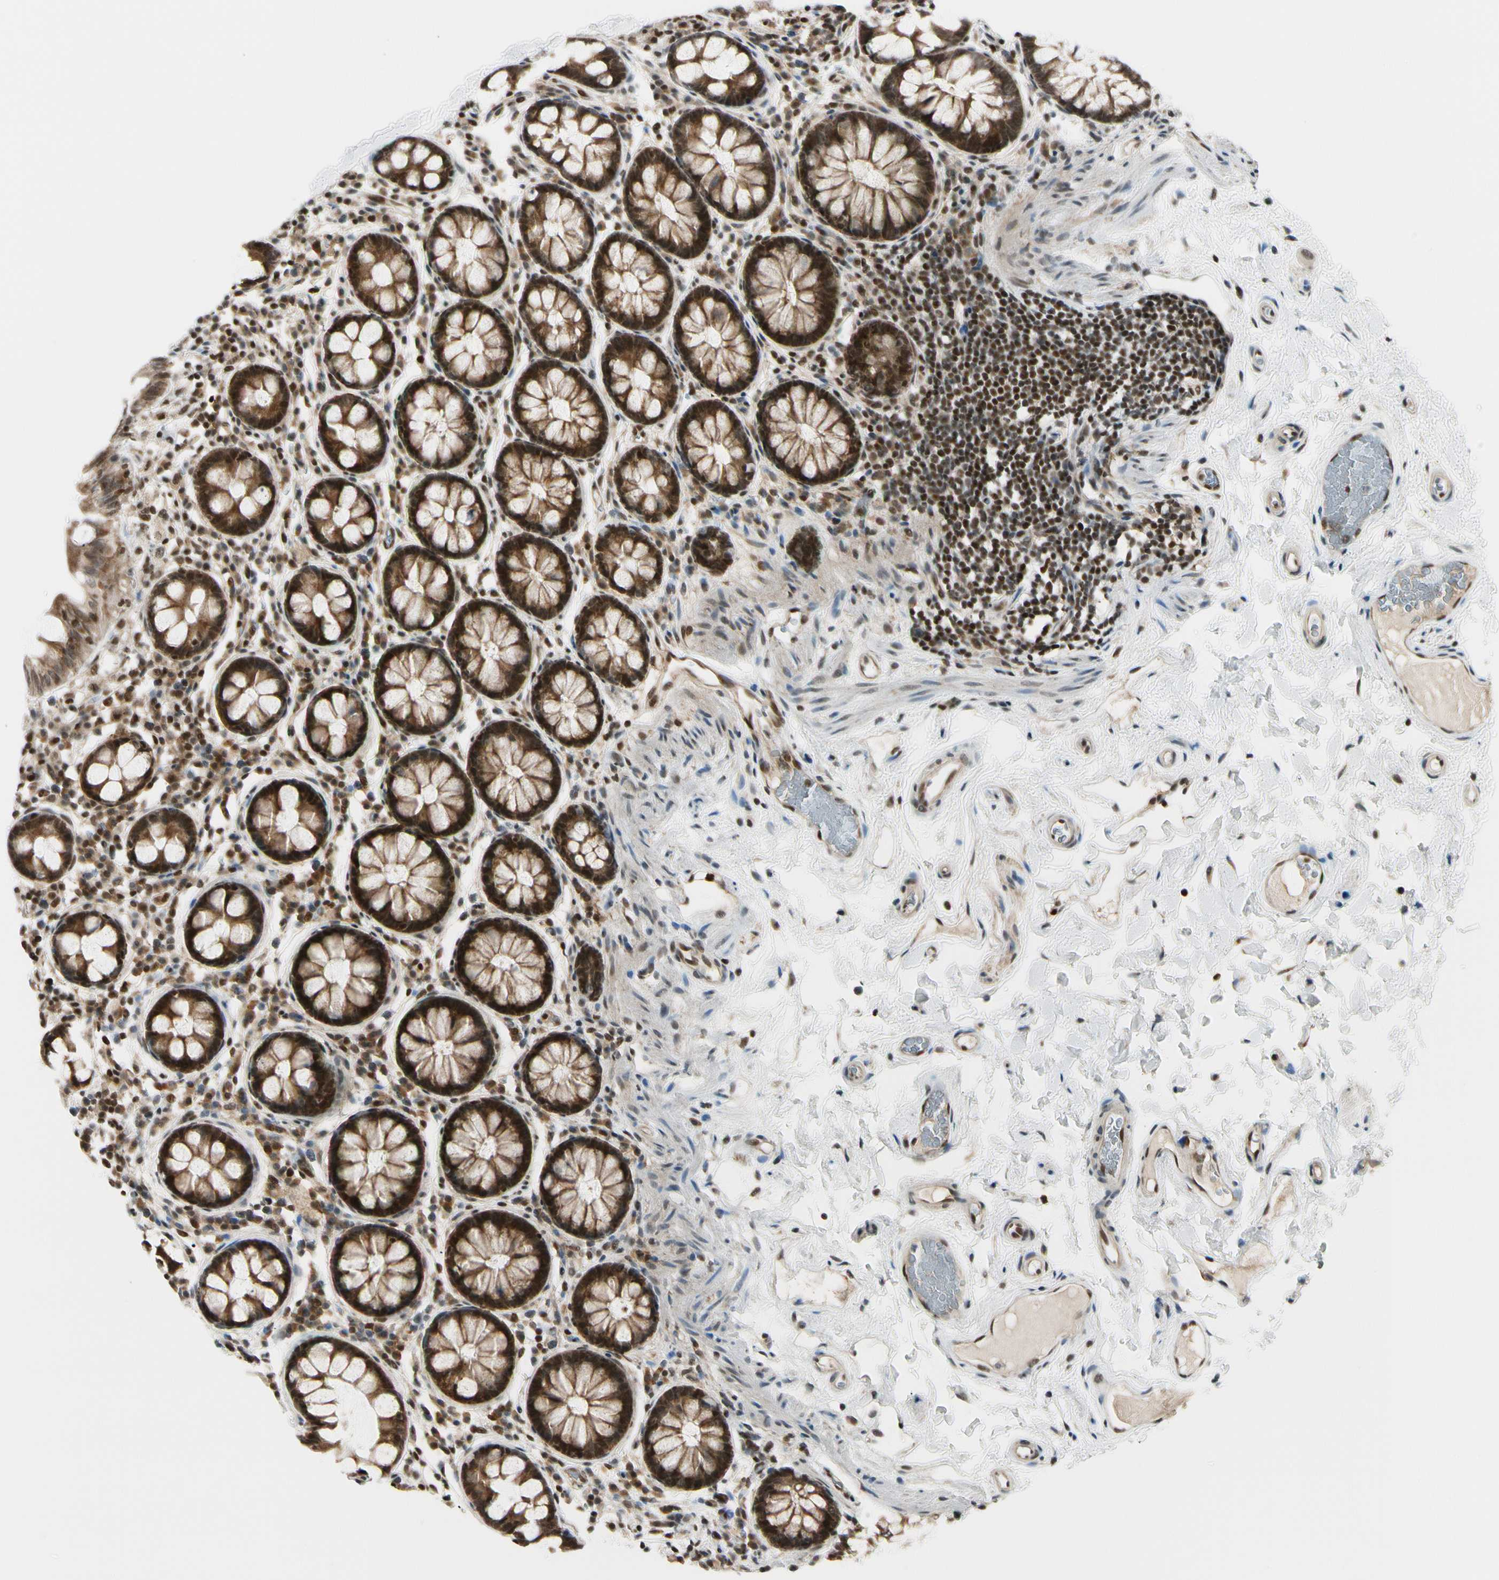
{"staining": {"intensity": "strong", "quantity": ">75%", "location": "nuclear"}, "tissue": "colon", "cell_type": "Endothelial cells", "image_type": "normal", "snomed": [{"axis": "morphology", "description": "Normal tissue, NOS"}, {"axis": "topography", "description": "Colon"}], "caption": "This photomicrograph reveals IHC staining of benign colon, with high strong nuclear expression in about >75% of endothelial cells.", "gene": "DAXX", "patient": {"sex": "female", "age": 80}}